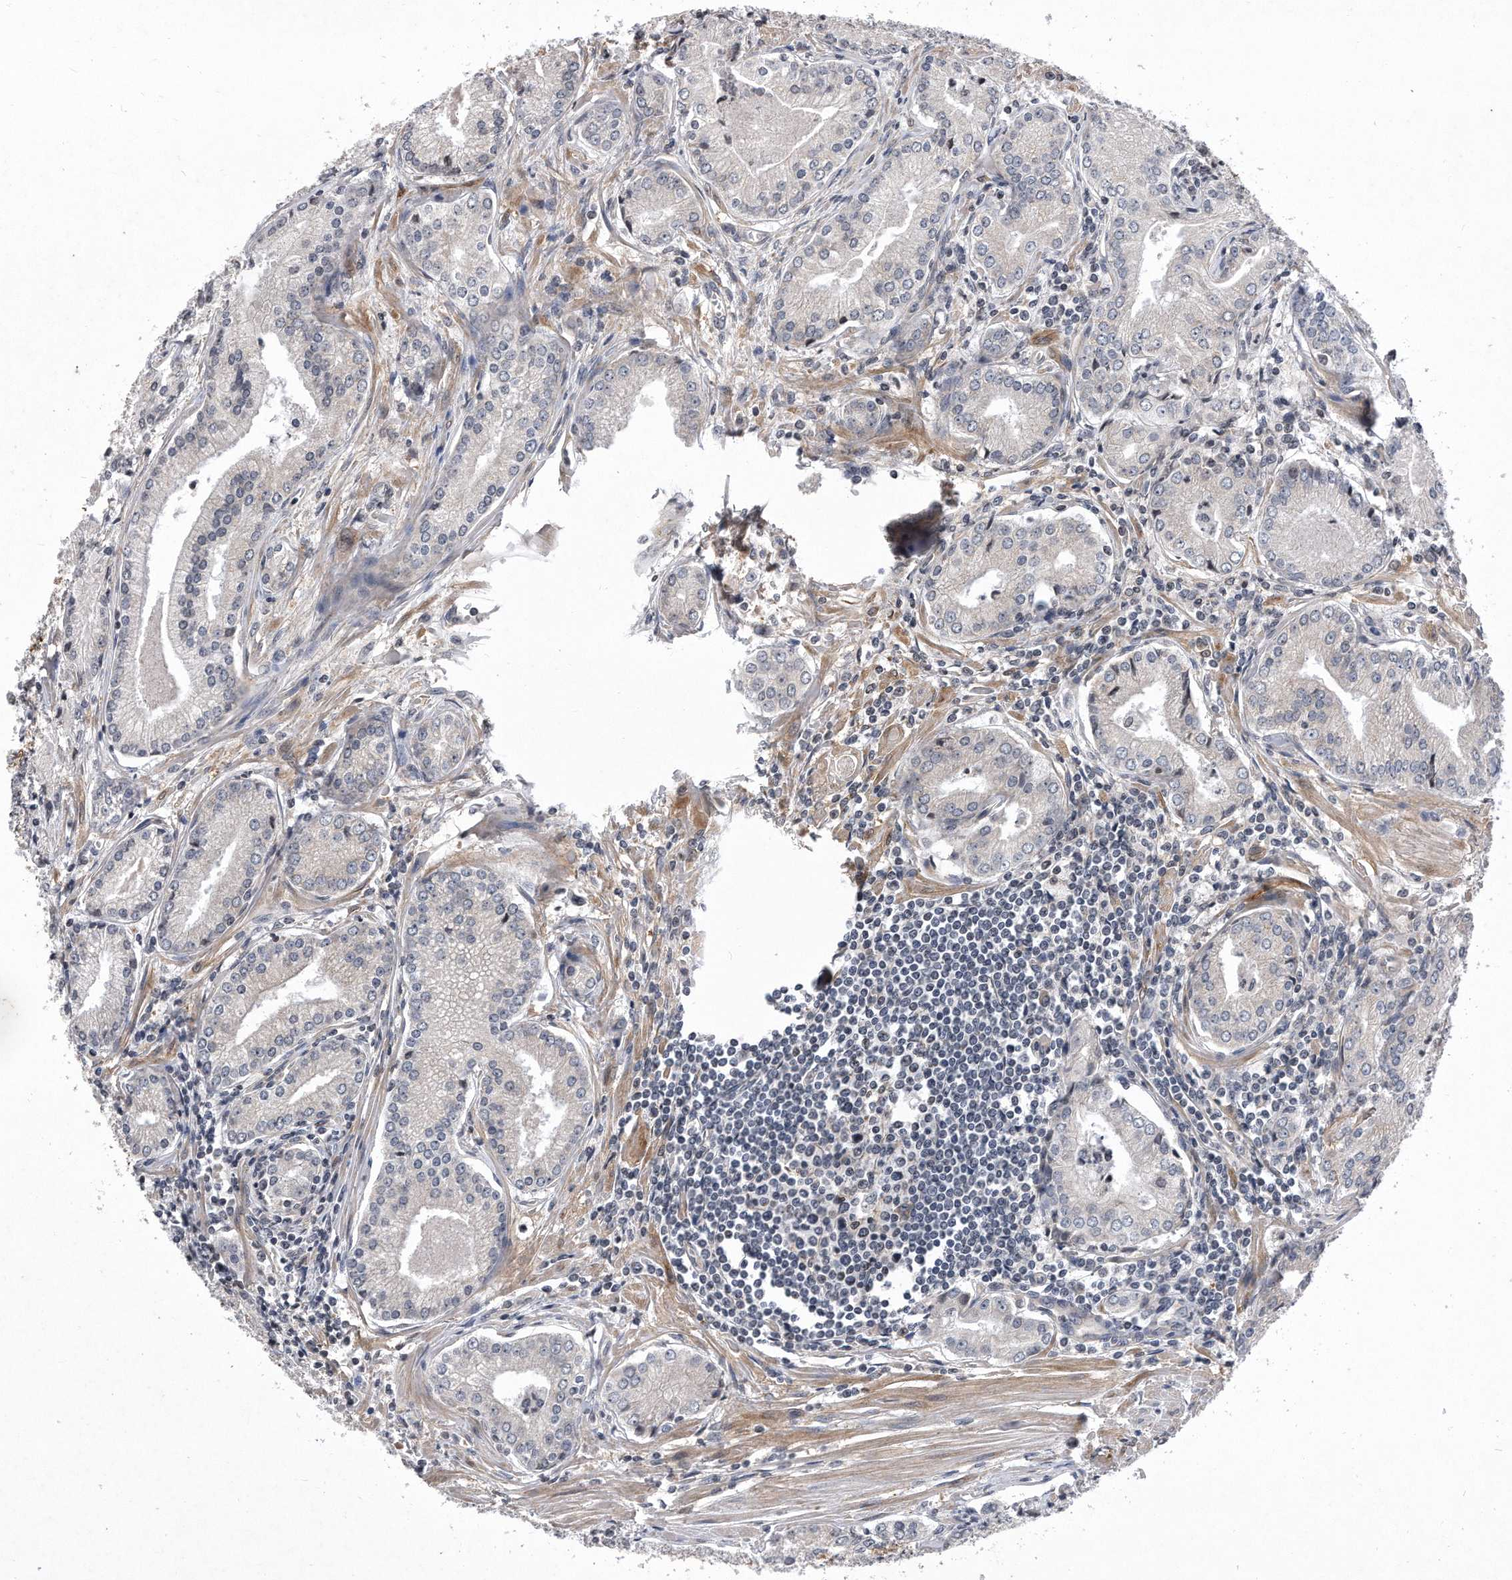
{"staining": {"intensity": "negative", "quantity": "none", "location": "none"}, "tissue": "prostate cancer", "cell_type": "Tumor cells", "image_type": "cancer", "snomed": [{"axis": "morphology", "description": "Adenocarcinoma, Low grade"}, {"axis": "topography", "description": "Prostate"}], "caption": "Tumor cells show no significant staining in adenocarcinoma (low-grade) (prostate).", "gene": "DAB1", "patient": {"sex": "male", "age": 54}}